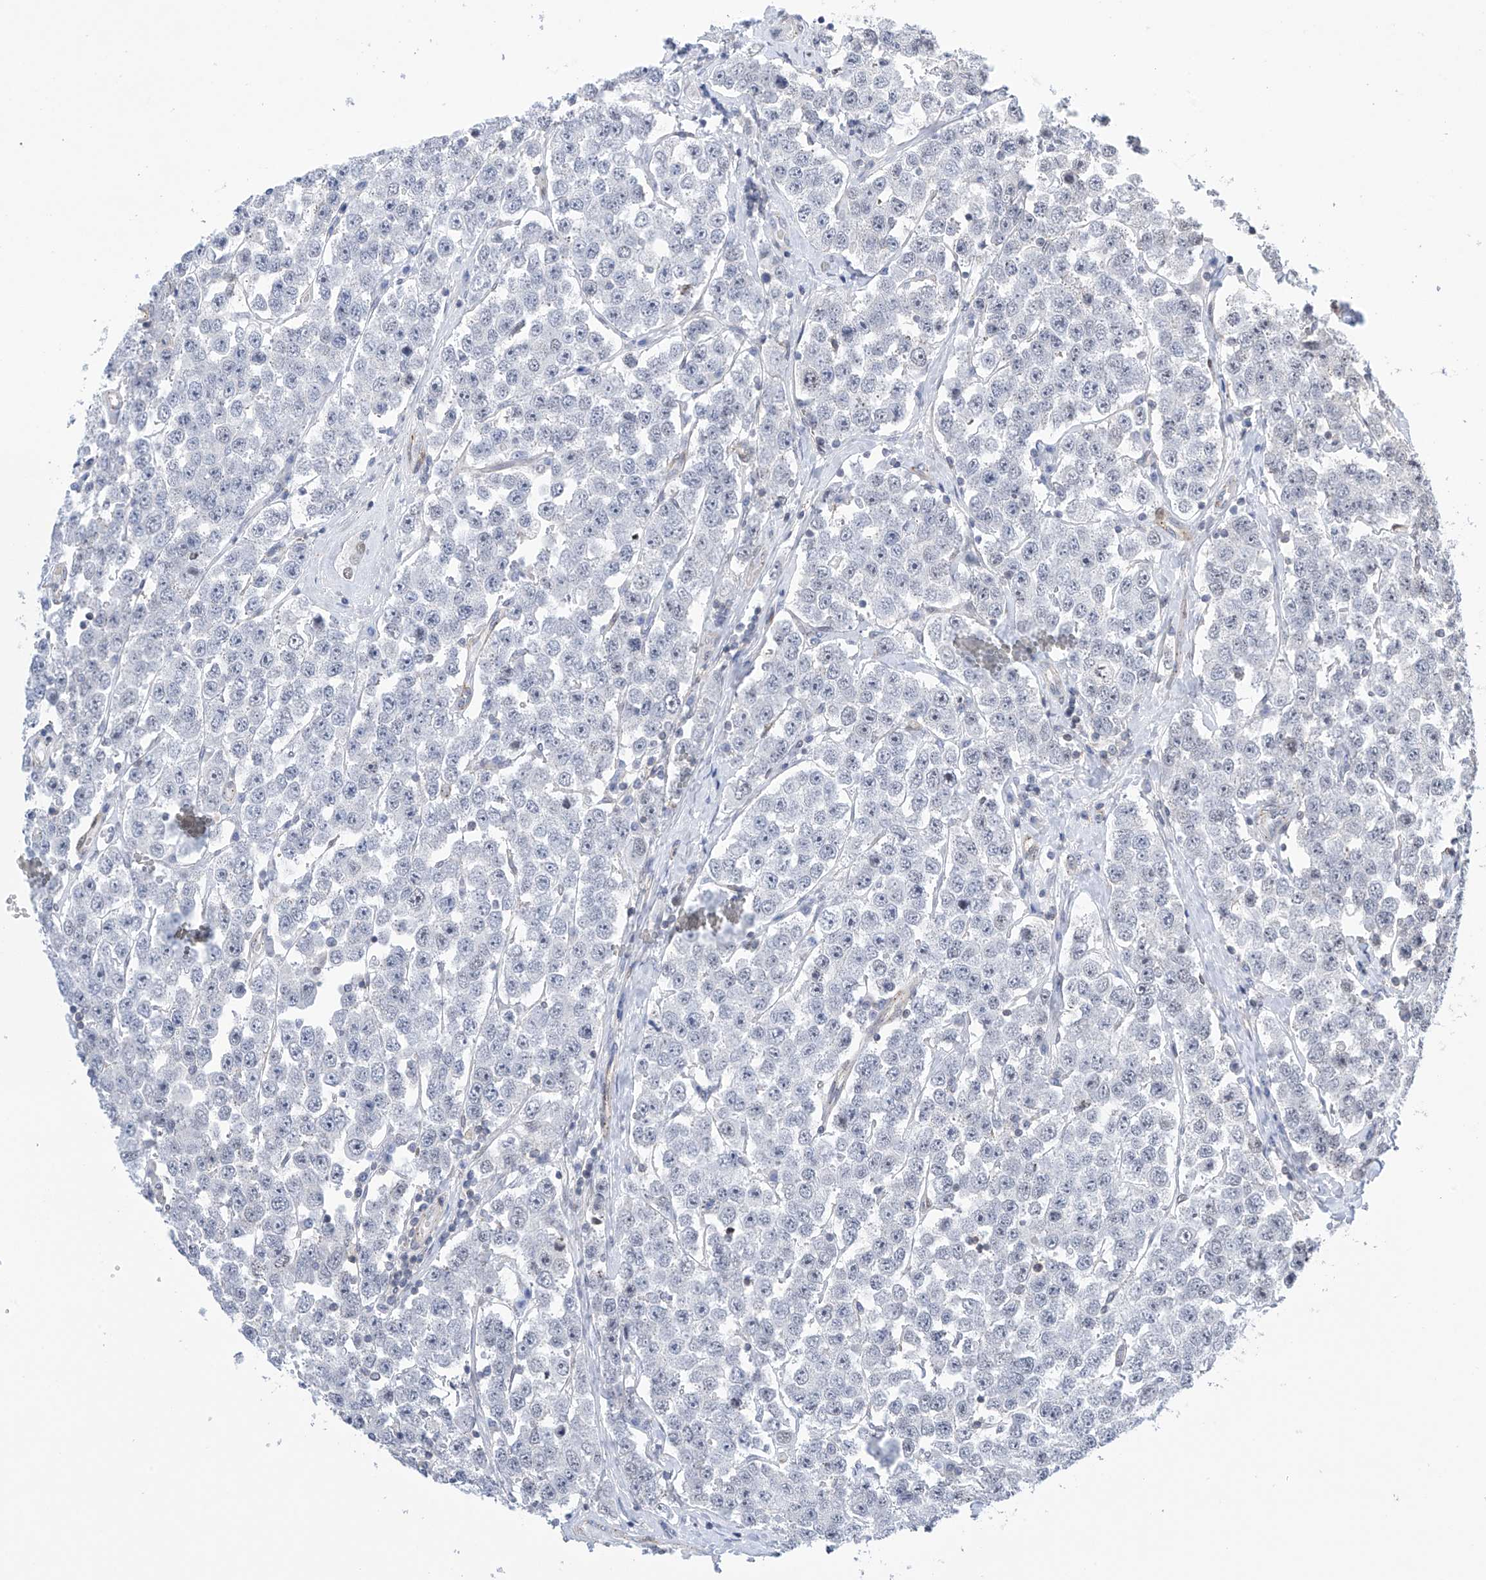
{"staining": {"intensity": "negative", "quantity": "none", "location": "none"}, "tissue": "testis cancer", "cell_type": "Tumor cells", "image_type": "cancer", "snomed": [{"axis": "morphology", "description": "Seminoma, NOS"}, {"axis": "topography", "description": "Testis"}], "caption": "Immunohistochemistry of seminoma (testis) reveals no positivity in tumor cells. The staining is performed using DAB (3,3'-diaminobenzidine) brown chromogen with nuclei counter-stained in using hematoxylin.", "gene": "MSL3", "patient": {"sex": "male", "age": 28}}